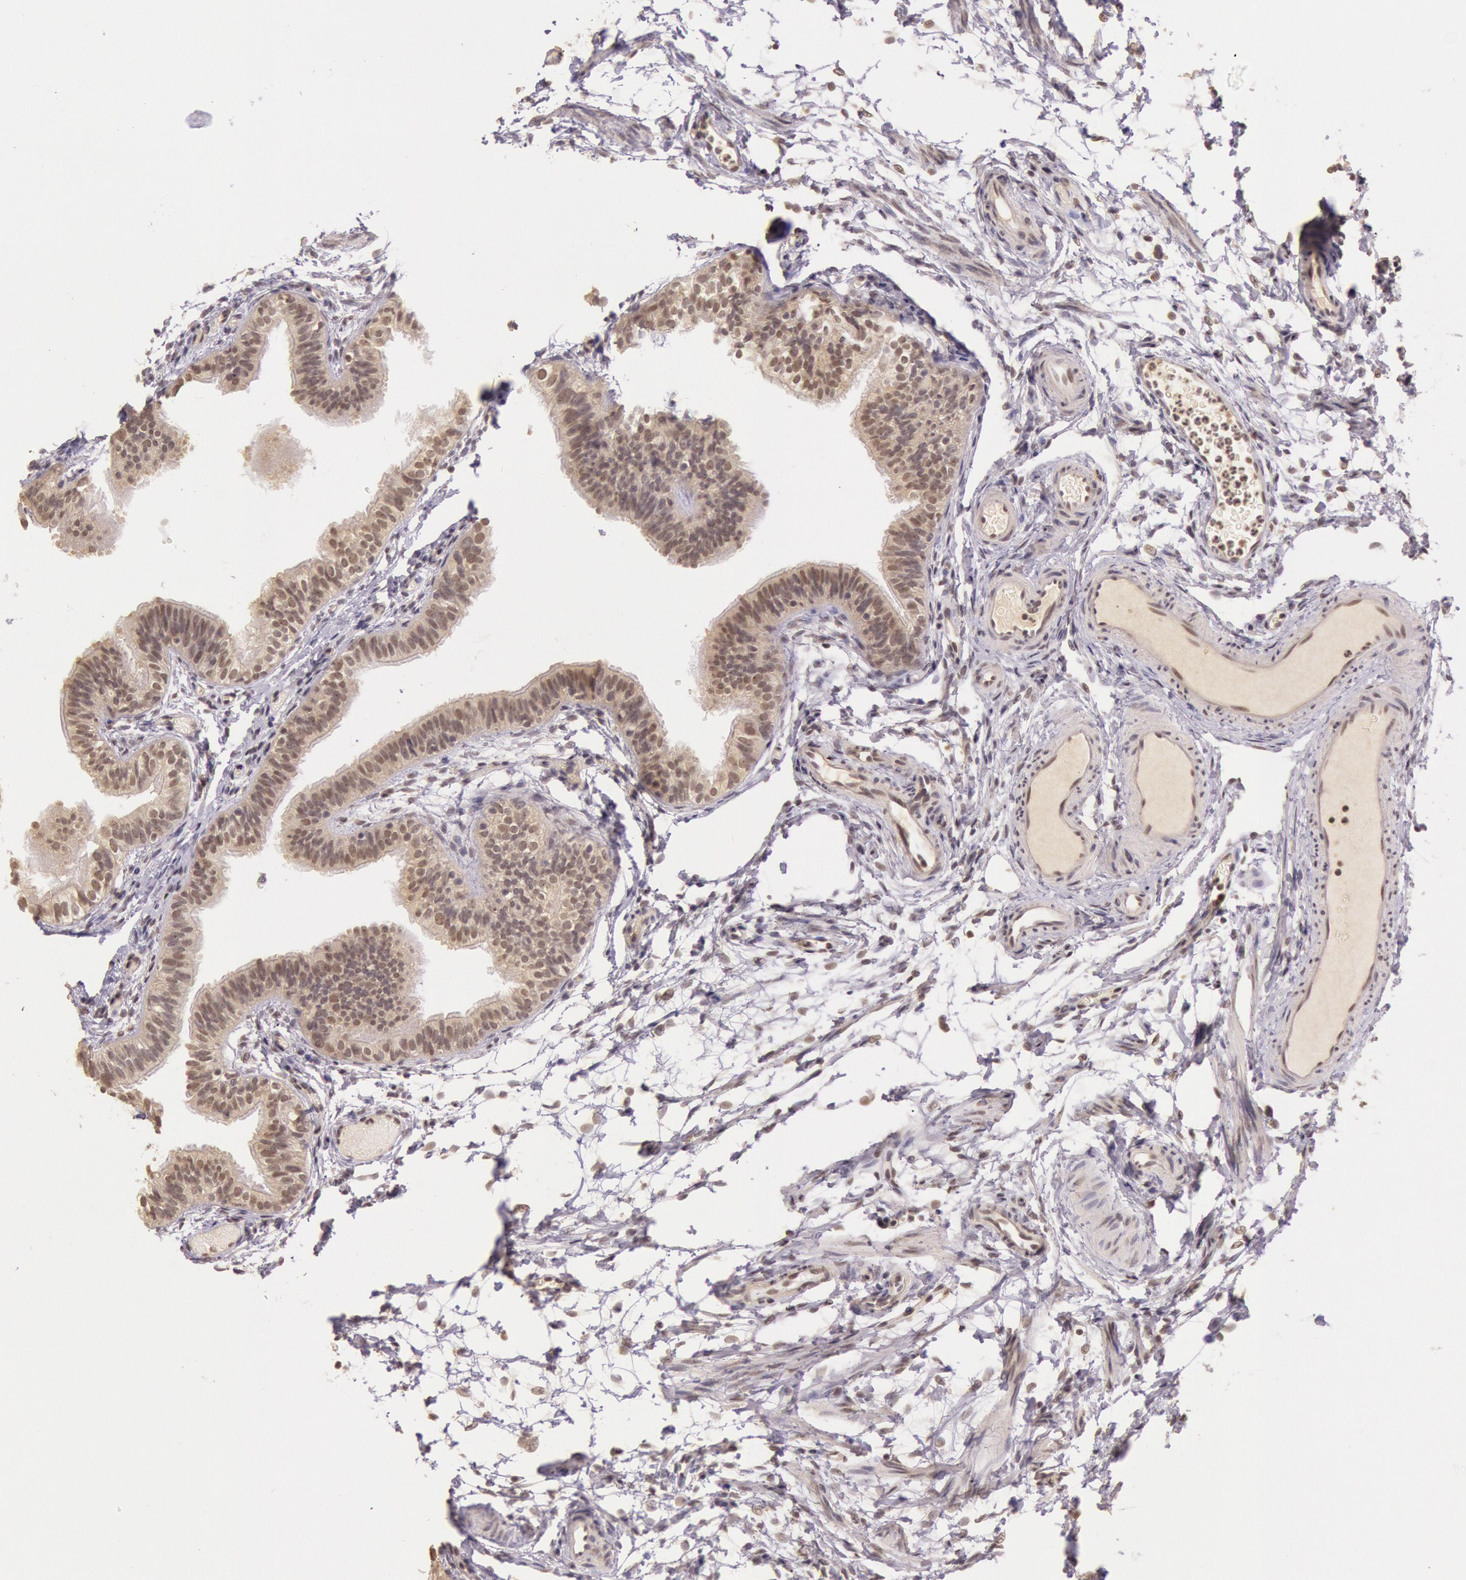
{"staining": {"intensity": "moderate", "quantity": "25%-75%", "location": "cytoplasmic/membranous,nuclear"}, "tissue": "fallopian tube", "cell_type": "Glandular cells", "image_type": "normal", "snomed": [{"axis": "morphology", "description": "Normal tissue, NOS"}, {"axis": "morphology", "description": "Dermoid, NOS"}, {"axis": "topography", "description": "Fallopian tube"}], "caption": "Normal fallopian tube reveals moderate cytoplasmic/membranous,nuclear positivity in approximately 25%-75% of glandular cells.", "gene": "RTL10", "patient": {"sex": "female", "age": 33}}